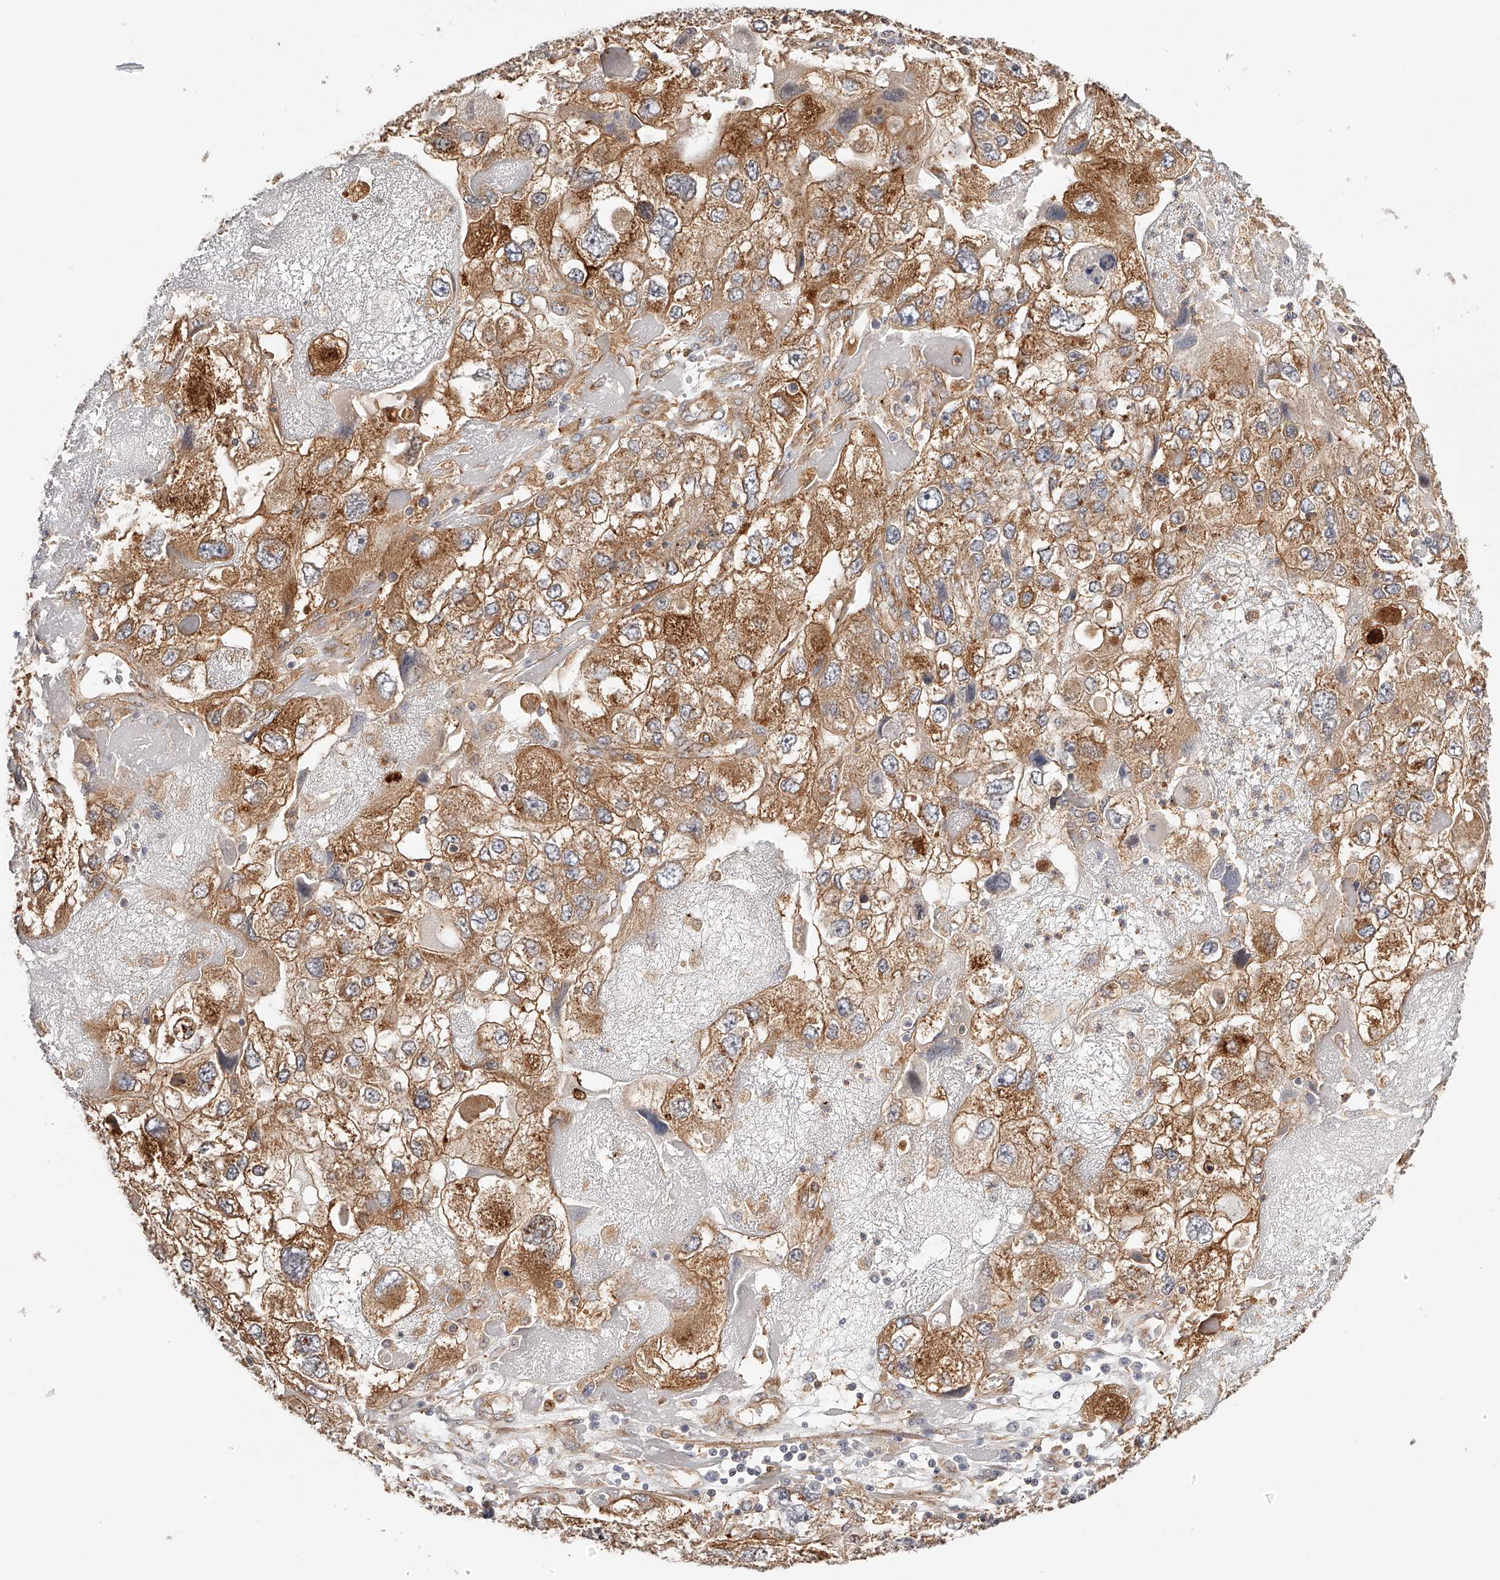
{"staining": {"intensity": "moderate", "quantity": ">75%", "location": "cytoplasmic/membranous"}, "tissue": "endometrial cancer", "cell_type": "Tumor cells", "image_type": "cancer", "snomed": [{"axis": "morphology", "description": "Adenocarcinoma, NOS"}, {"axis": "topography", "description": "Endometrium"}], "caption": "An immunohistochemistry (IHC) histopathology image of neoplastic tissue is shown. Protein staining in brown labels moderate cytoplasmic/membranous positivity in endometrial cancer (adenocarcinoma) within tumor cells.", "gene": "SYNC", "patient": {"sex": "female", "age": 49}}